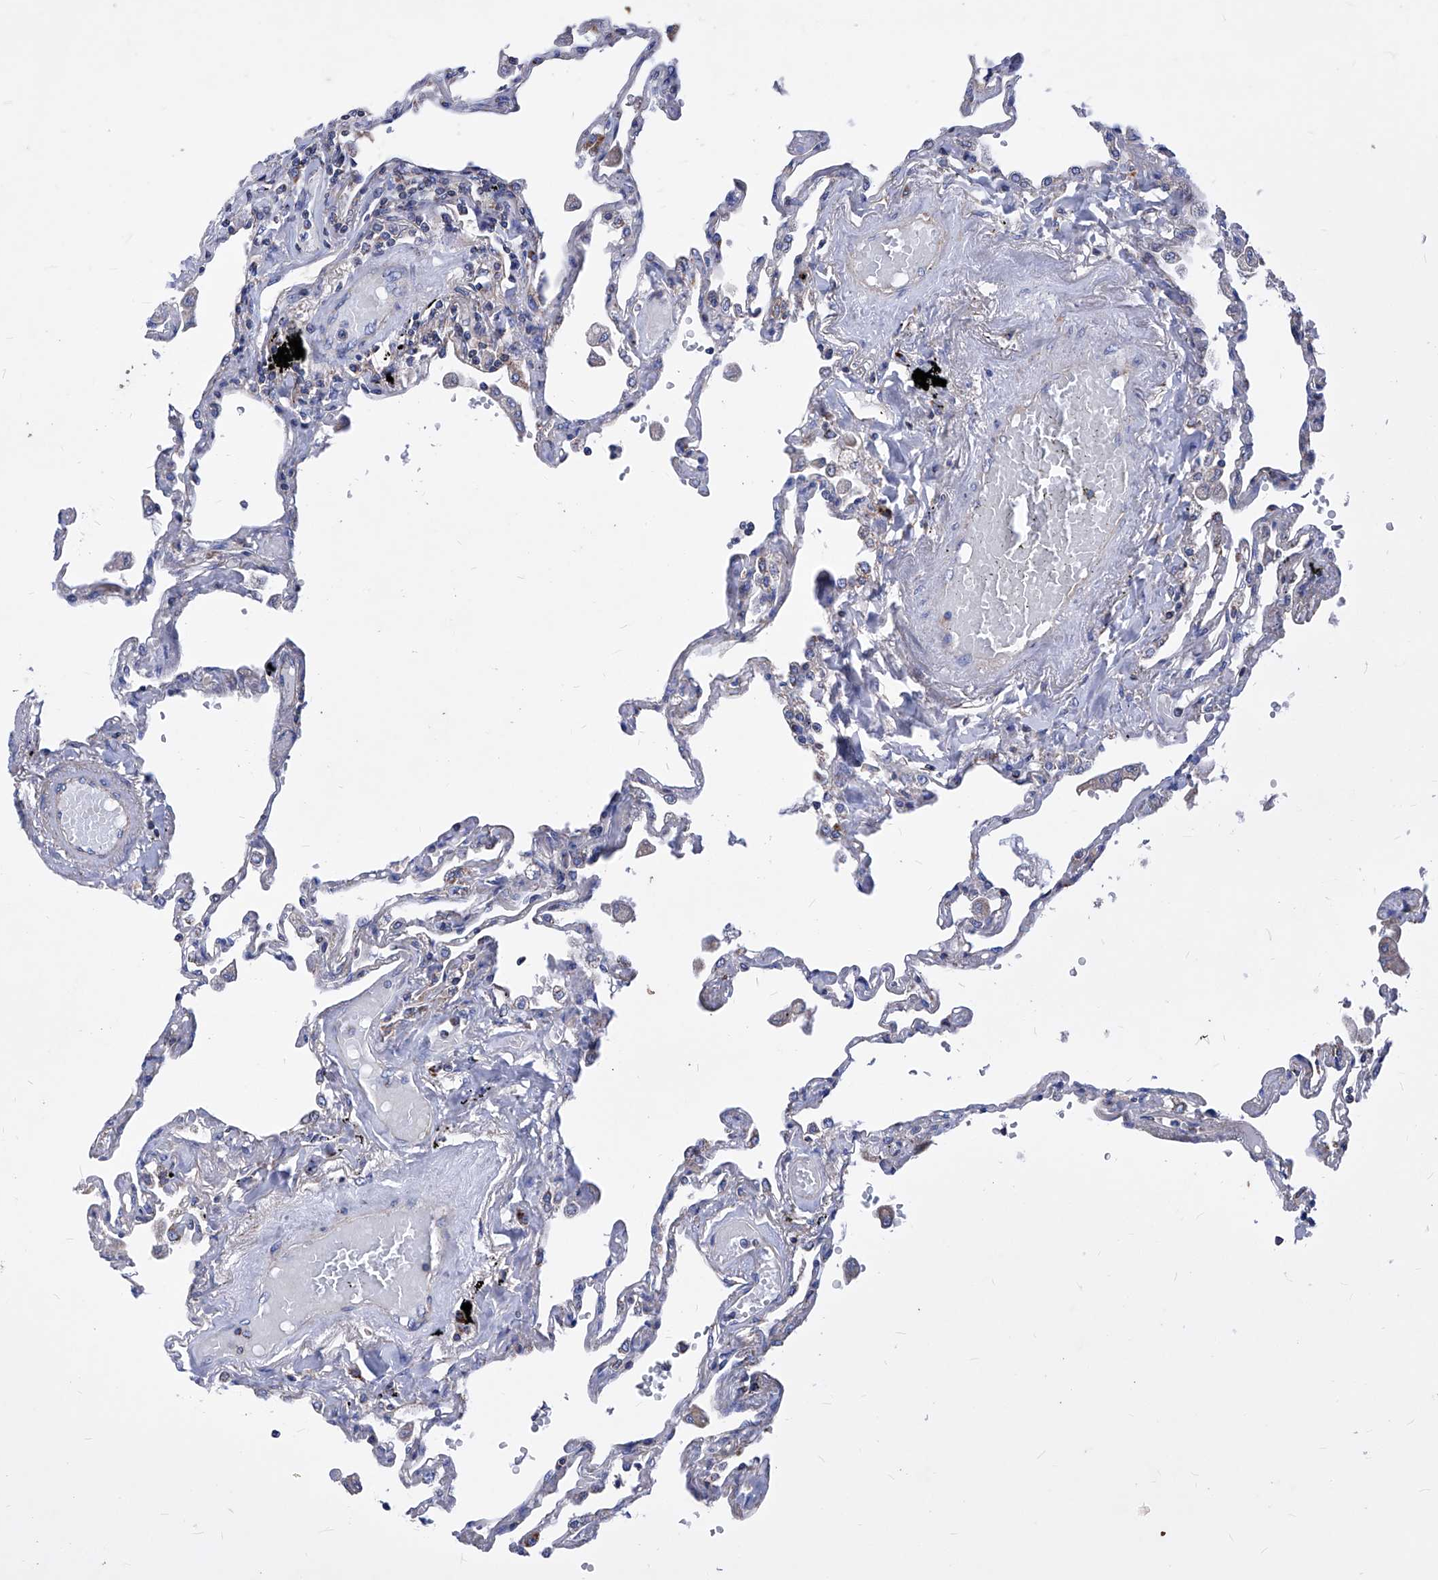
{"staining": {"intensity": "negative", "quantity": "none", "location": "none"}, "tissue": "lung", "cell_type": "Alveolar cells", "image_type": "normal", "snomed": [{"axis": "morphology", "description": "Normal tissue, NOS"}, {"axis": "topography", "description": "Lung"}], "caption": "Immunohistochemistry (IHC) of unremarkable human lung exhibits no expression in alveolar cells. (DAB immunohistochemistry visualized using brightfield microscopy, high magnification).", "gene": "HRNR", "patient": {"sex": "female", "age": 67}}